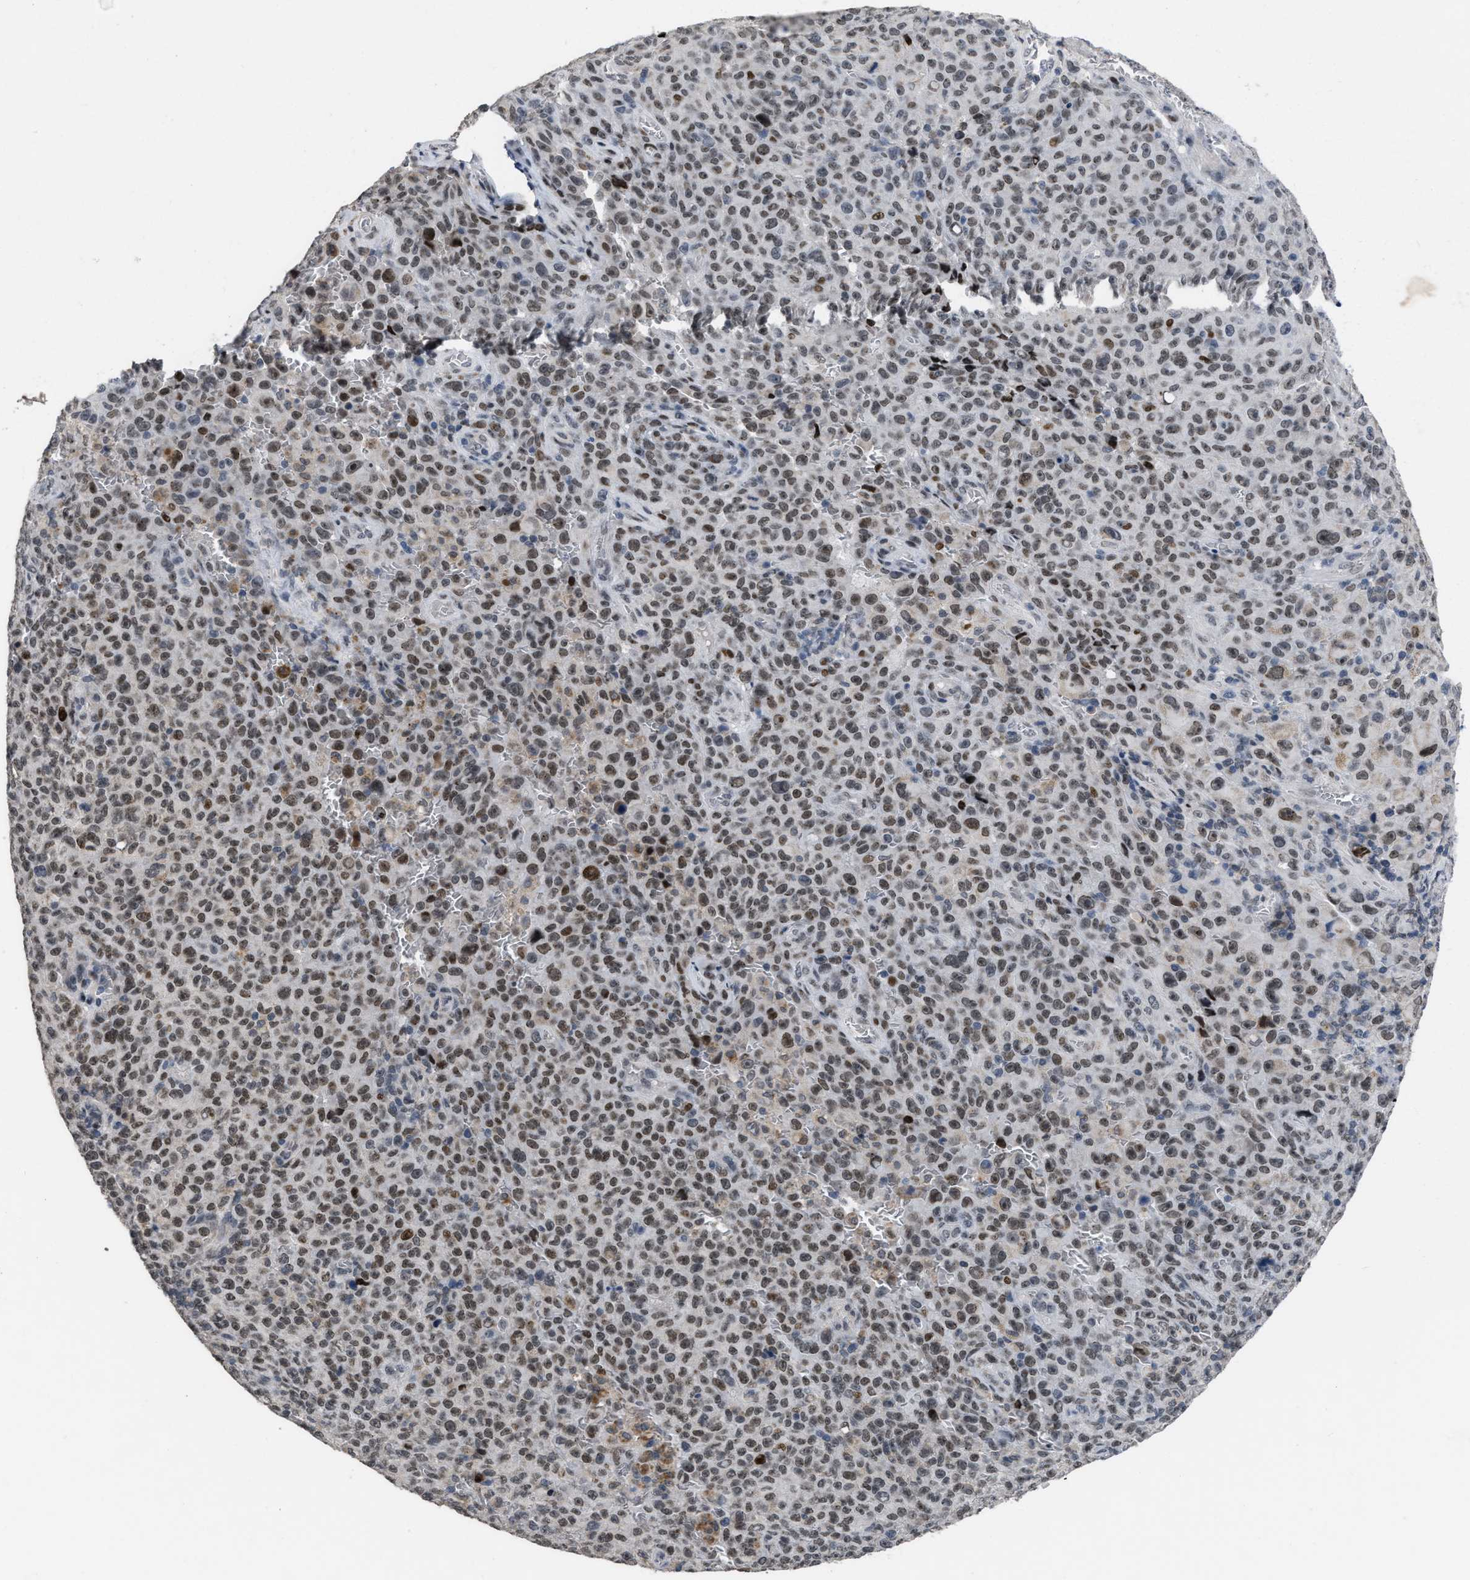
{"staining": {"intensity": "weak", "quantity": ">75%", "location": "nuclear"}, "tissue": "melanoma", "cell_type": "Tumor cells", "image_type": "cancer", "snomed": [{"axis": "morphology", "description": "Malignant melanoma, NOS"}, {"axis": "topography", "description": "Skin"}], "caption": "Immunohistochemical staining of human malignant melanoma displays weak nuclear protein staining in about >75% of tumor cells.", "gene": "SETDB1", "patient": {"sex": "female", "age": 82}}